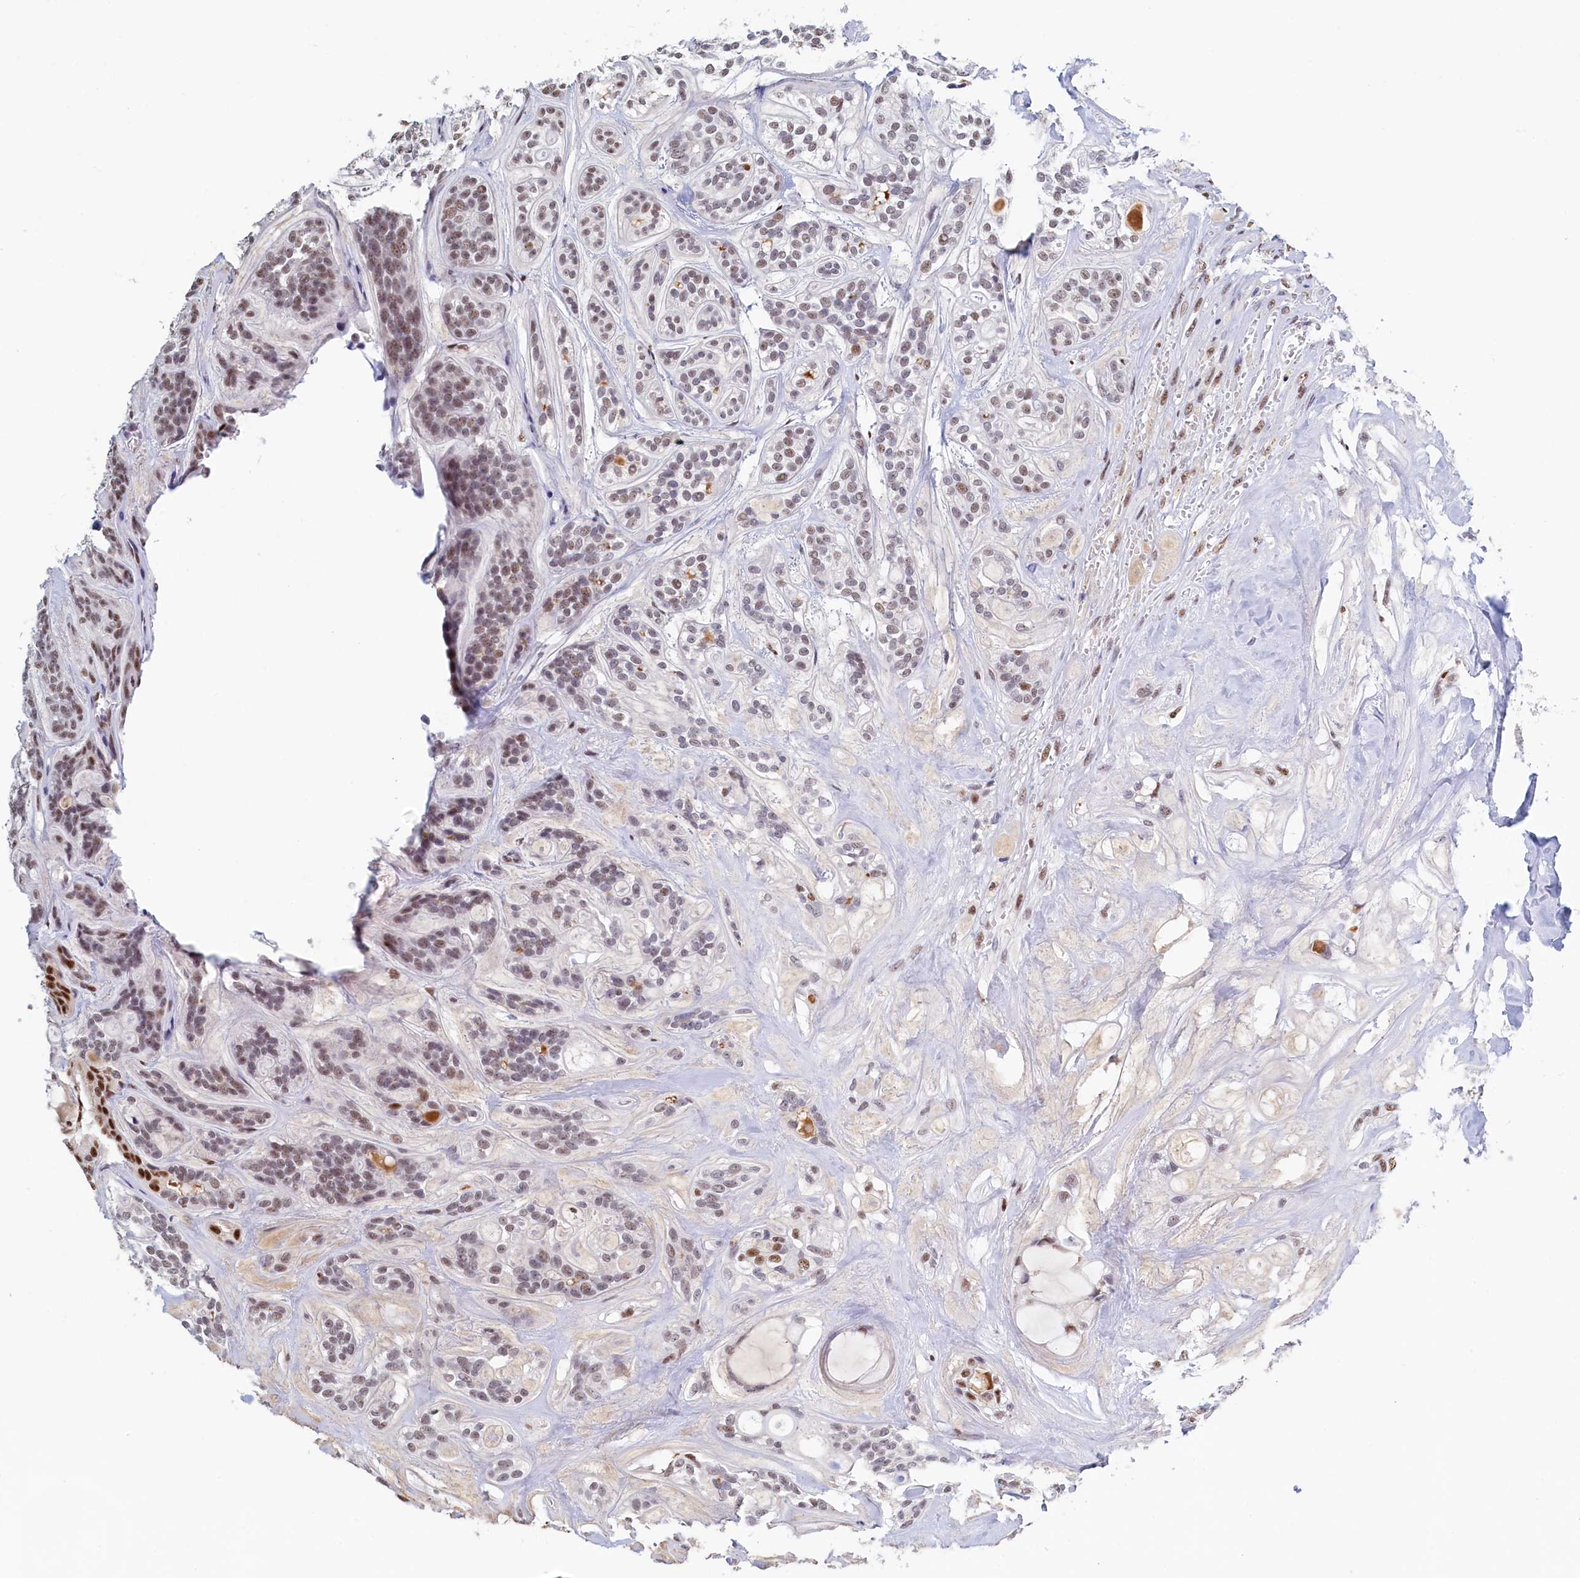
{"staining": {"intensity": "weak", "quantity": "25%-75%", "location": "nuclear"}, "tissue": "head and neck cancer", "cell_type": "Tumor cells", "image_type": "cancer", "snomed": [{"axis": "morphology", "description": "Adenocarcinoma, NOS"}, {"axis": "topography", "description": "Head-Neck"}], "caption": "Protein positivity by immunohistochemistry (IHC) demonstrates weak nuclear positivity in approximately 25%-75% of tumor cells in adenocarcinoma (head and neck).", "gene": "MOSPD3", "patient": {"sex": "male", "age": 66}}